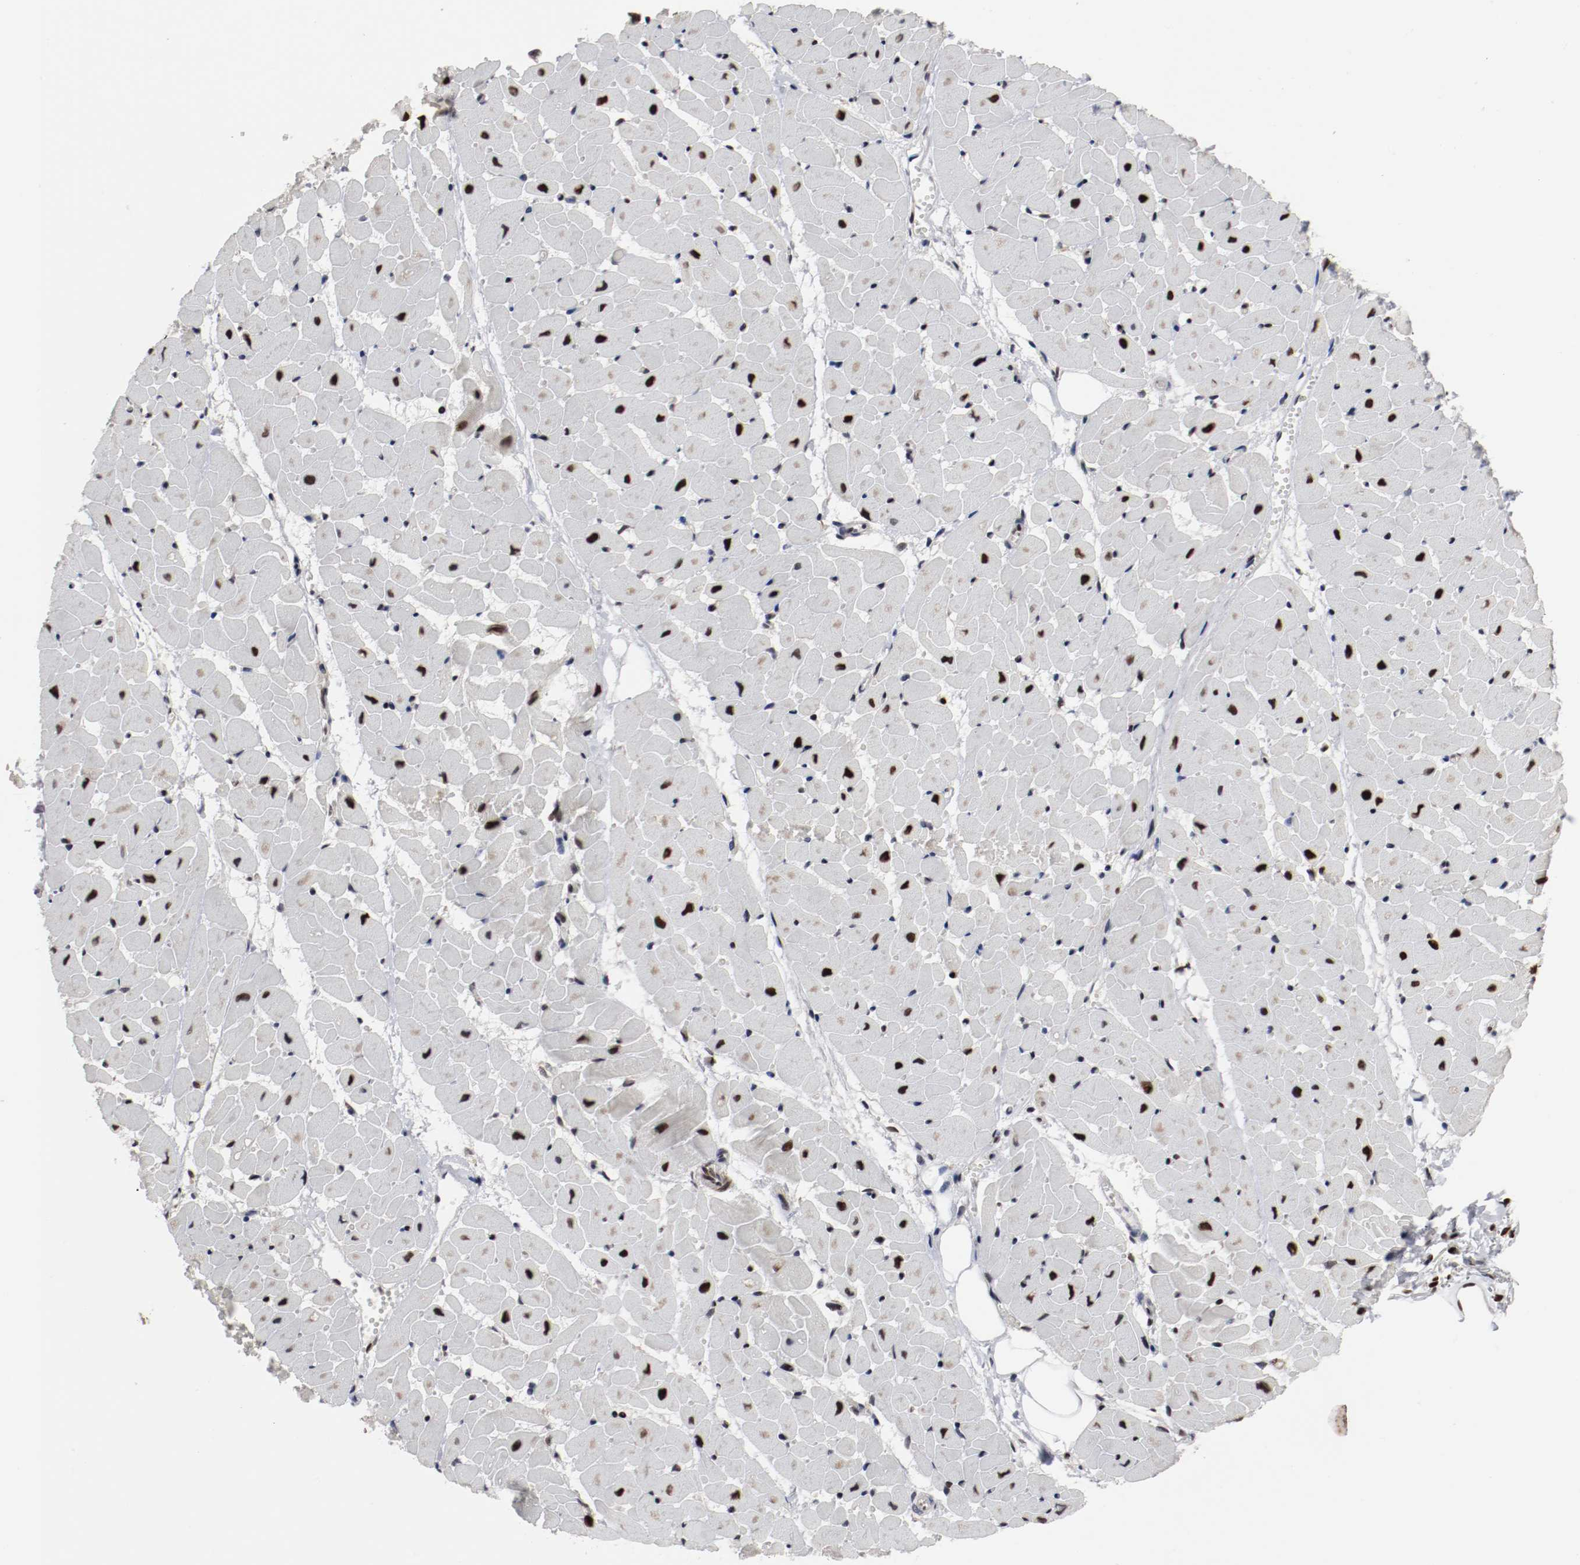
{"staining": {"intensity": "strong", "quantity": ">75%", "location": "nuclear"}, "tissue": "heart muscle", "cell_type": "Cardiomyocytes", "image_type": "normal", "snomed": [{"axis": "morphology", "description": "Normal tissue, NOS"}, {"axis": "topography", "description": "Heart"}], "caption": "A high-resolution micrograph shows IHC staining of benign heart muscle, which exhibits strong nuclear positivity in about >75% of cardiomyocytes. Using DAB (3,3'-diaminobenzidine) (brown) and hematoxylin (blue) stains, captured at high magnification using brightfield microscopy.", "gene": "MEF2D", "patient": {"sex": "female", "age": 19}}